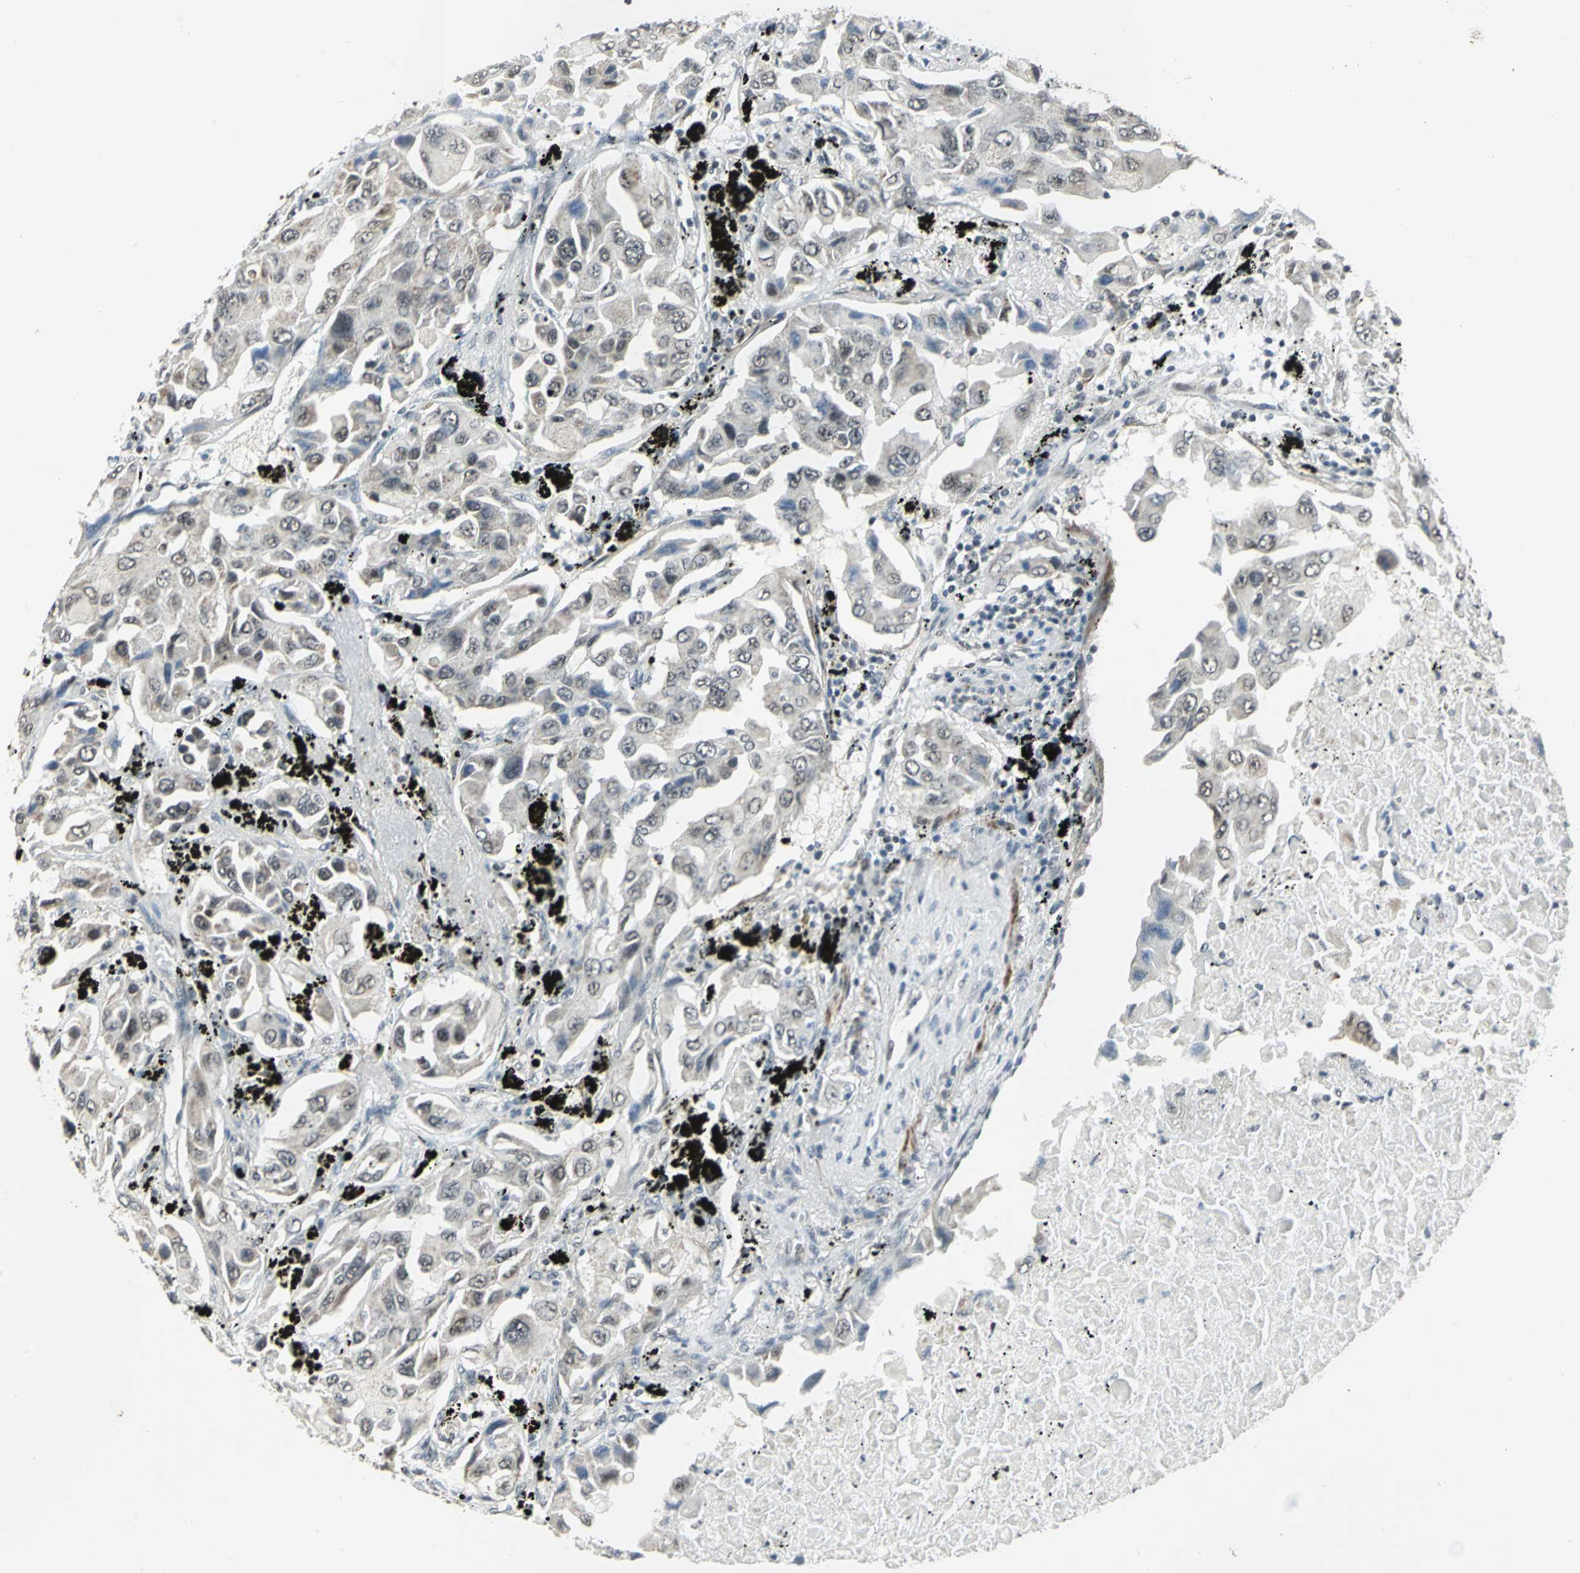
{"staining": {"intensity": "weak", "quantity": "<25%", "location": "cytoplasmic/membranous"}, "tissue": "lung cancer", "cell_type": "Tumor cells", "image_type": "cancer", "snomed": [{"axis": "morphology", "description": "Adenocarcinoma, NOS"}, {"axis": "topography", "description": "Lung"}], "caption": "Protein analysis of lung adenocarcinoma displays no significant expression in tumor cells. The staining is performed using DAB brown chromogen with nuclei counter-stained in using hematoxylin.", "gene": "MTA1", "patient": {"sex": "female", "age": 65}}